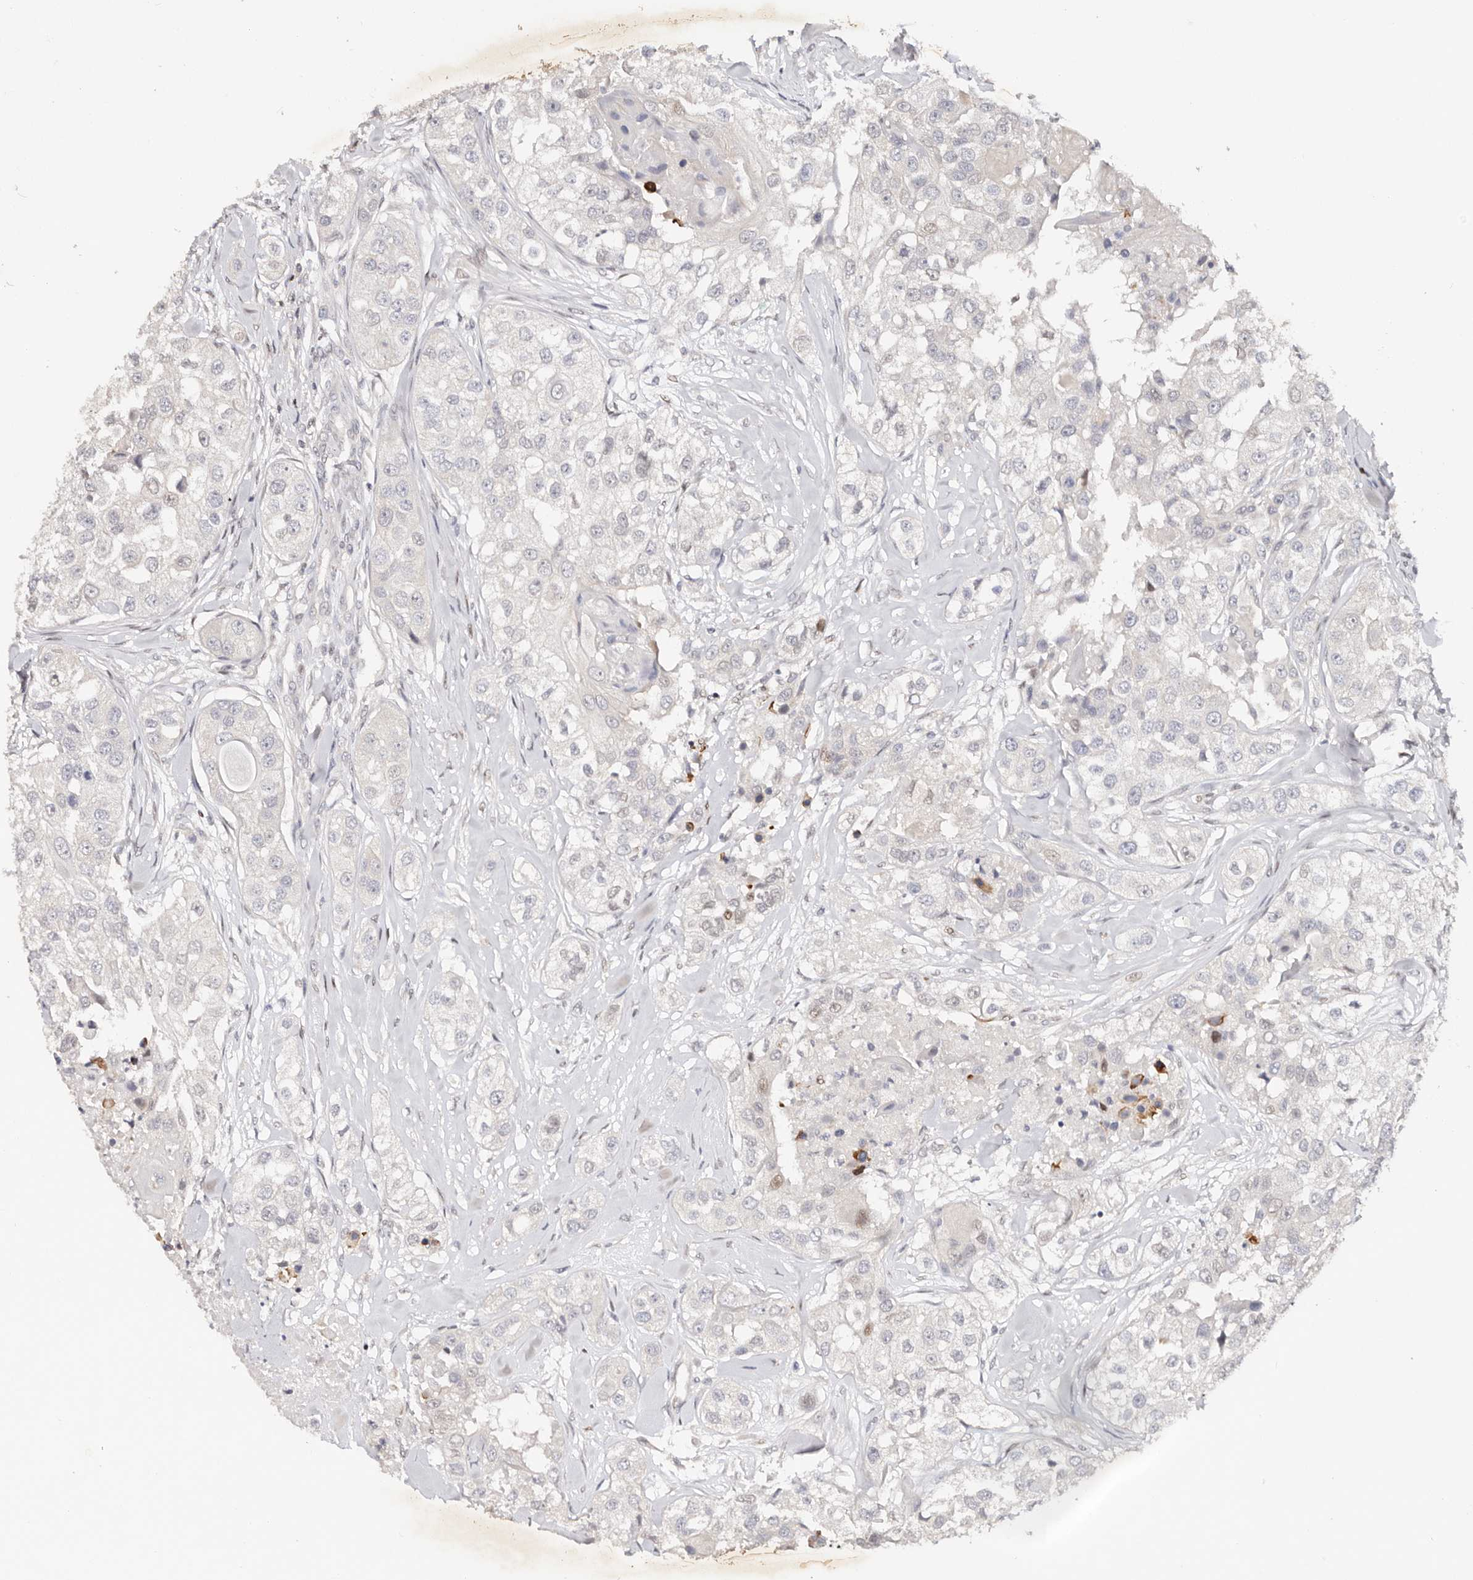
{"staining": {"intensity": "negative", "quantity": "none", "location": "none"}, "tissue": "head and neck cancer", "cell_type": "Tumor cells", "image_type": "cancer", "snomed": [{"axis": "morphology", "description": "Normal tissue, NOS"}, {"axis": "morphology", "description": "Squamous cell carcinoma, NOS"}, {"axis": "topography", "description": "Skeletal muscle"}, {"axis": "topography", "description": "Head-Neck"}], "caption": "Immunohistochemistry micrograph of head and neck cancer (squamous cell carcinoma) stained for a protein (brown), which reveals no positivity in tumor cells.", "gene": "IQGAP3", "patient": {"sex": "male", "age": 51}}